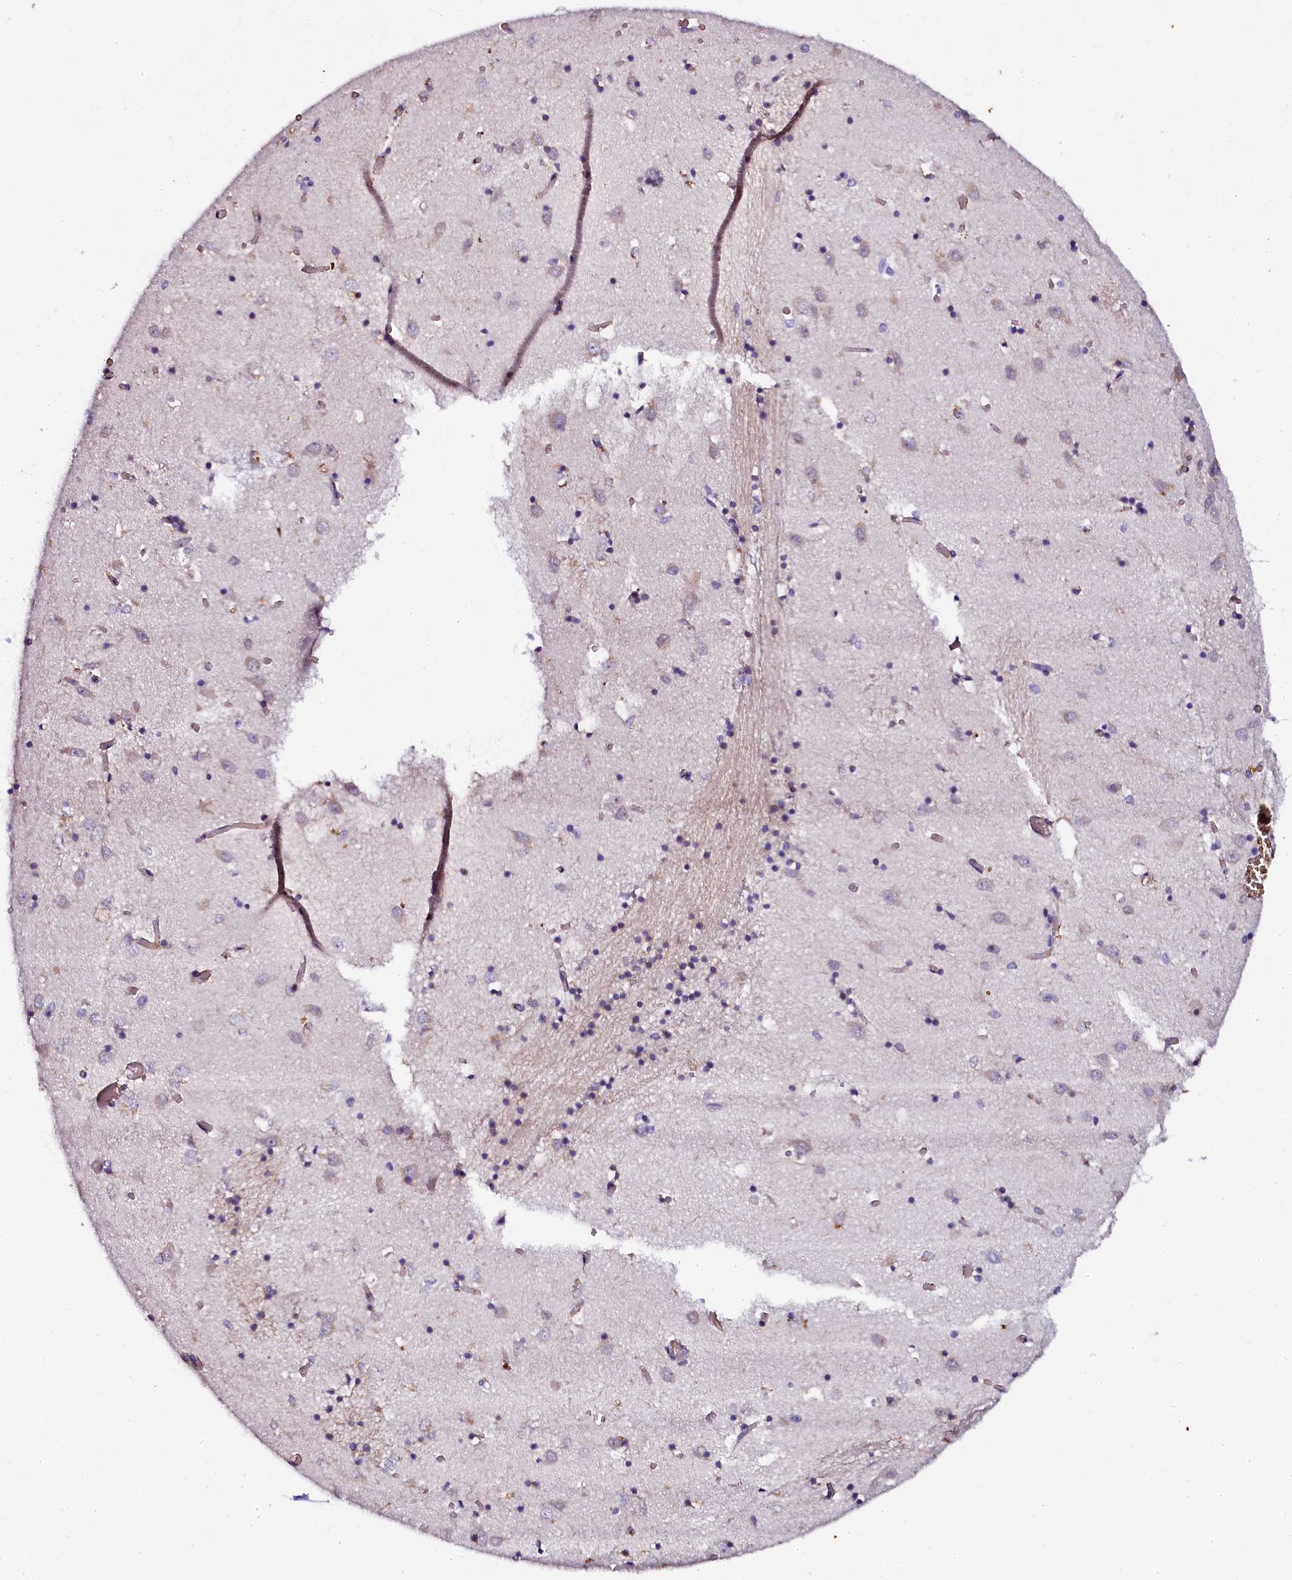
{"staining": {"intensity": "weak", "quantity": "<25%", "location": "cytoplasmic/membranous"}, "tissue": "caudate", "cell_type": "Glial cells", "image_type": "normal", "snomed": [{"axis": "morphology", "description": "Normal tissue, NOS"}, {"axis": "topography", "description": "Lateral ventricle wall"}], "caption": "Human caudate stained for a protein using immunohistochemistry displays no staining in glial cells.", "gene": "CTDSPL2", "patient": {"sex": "male", "age": 70}}